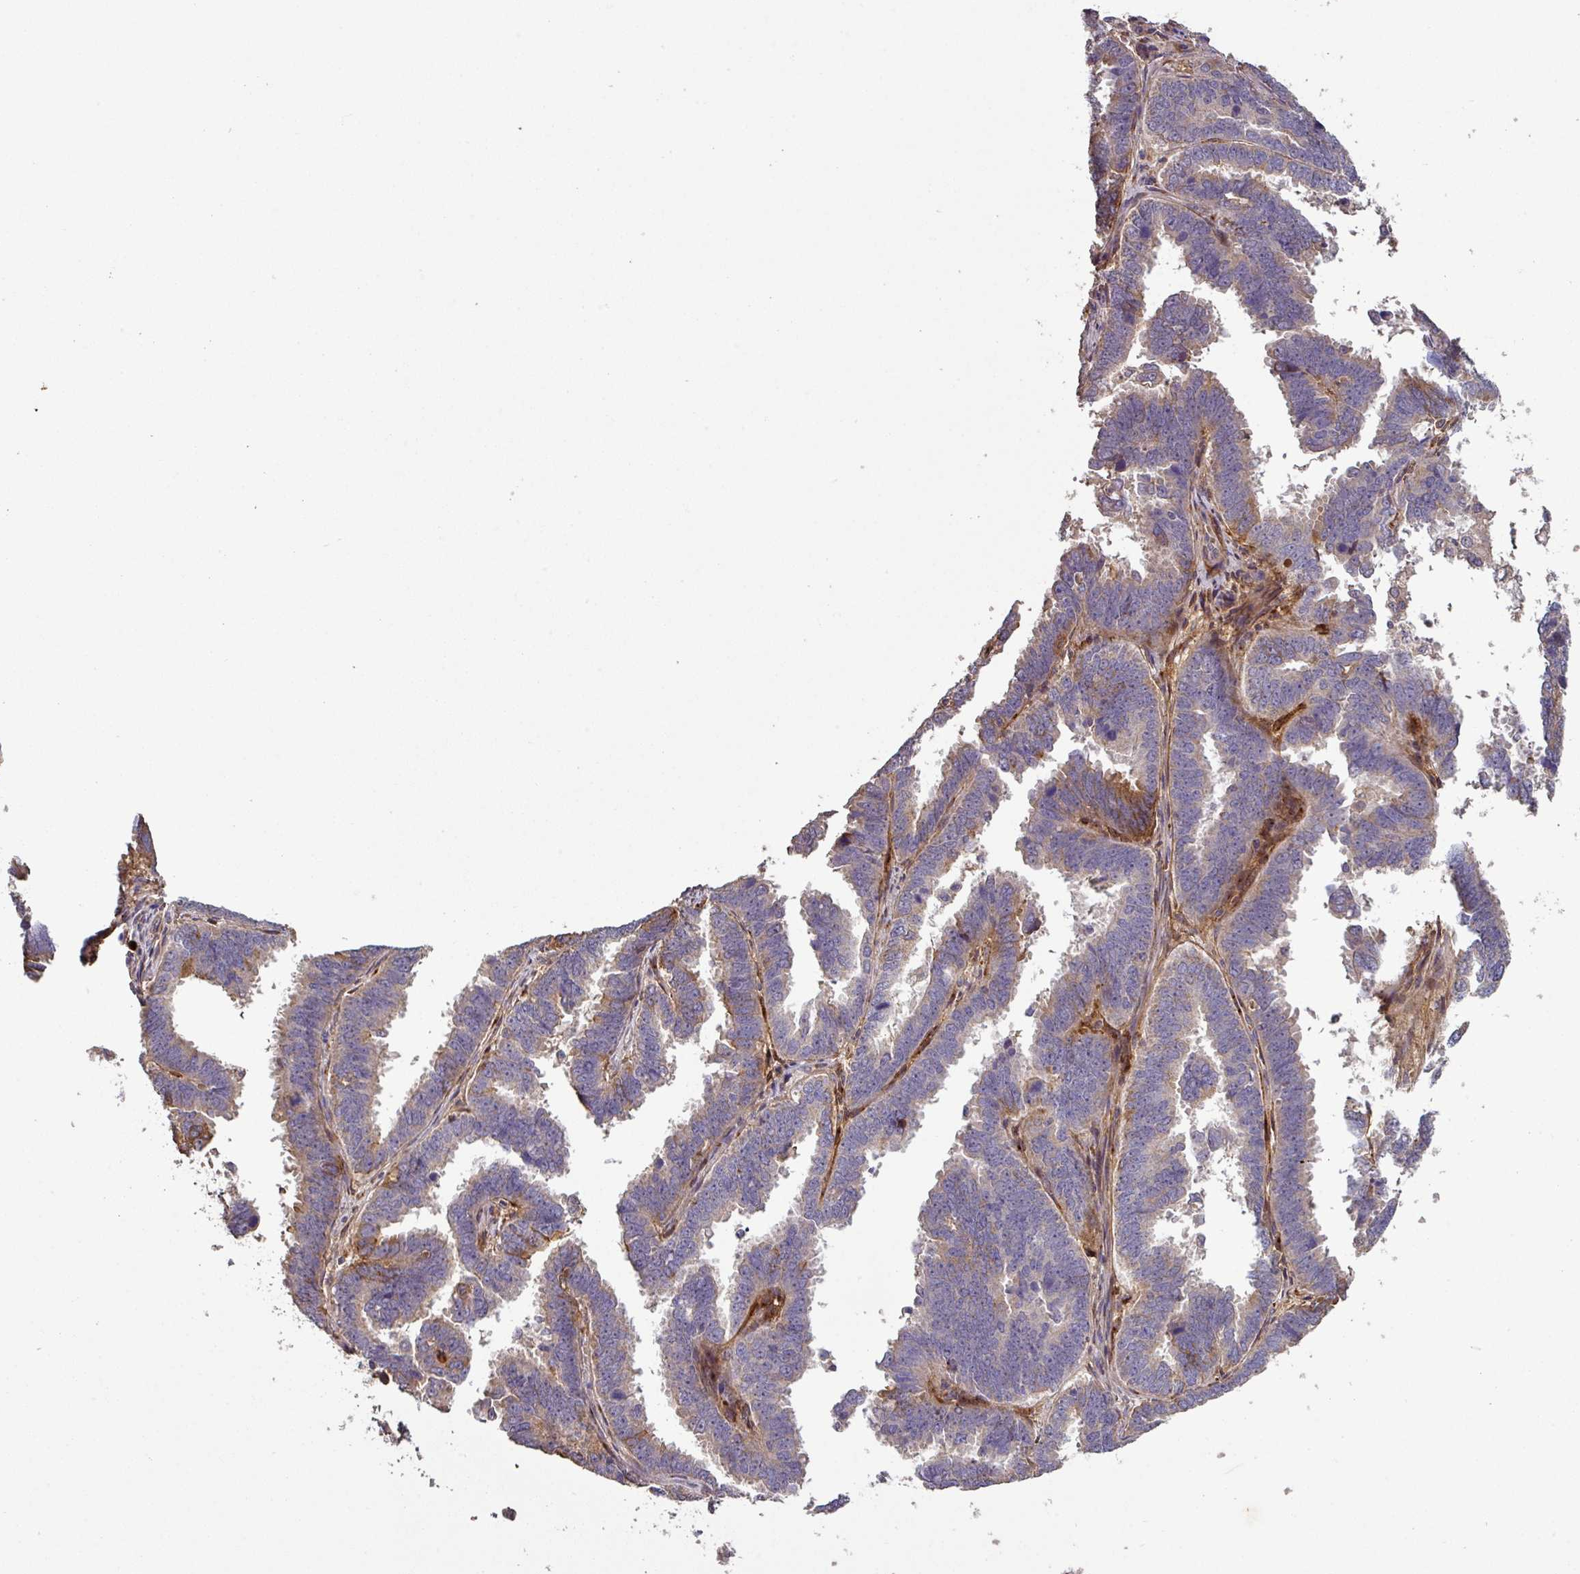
{"staining": {"intensity": "moderate", "quantity": "<25%", "location": "cytoplasmic/membranous"}, "tissue": "endometrial cancer", "cell_type": "Tumor cells", "image_type": "cancer", "snomed": [{"axis": "morphology", "description": "Adenocarcinoma, NOS"}, {"axis": "topography", "description": "Endometrium"}], "caption": "Immunohistochemical staining of adenocarcinoma (endometrial) exhibits moderate cytoplasmic/membranous protein staining in about <25% of tumor cells.", "gene": "ISLR", "patient": {"sex": "female", "age": 75}}